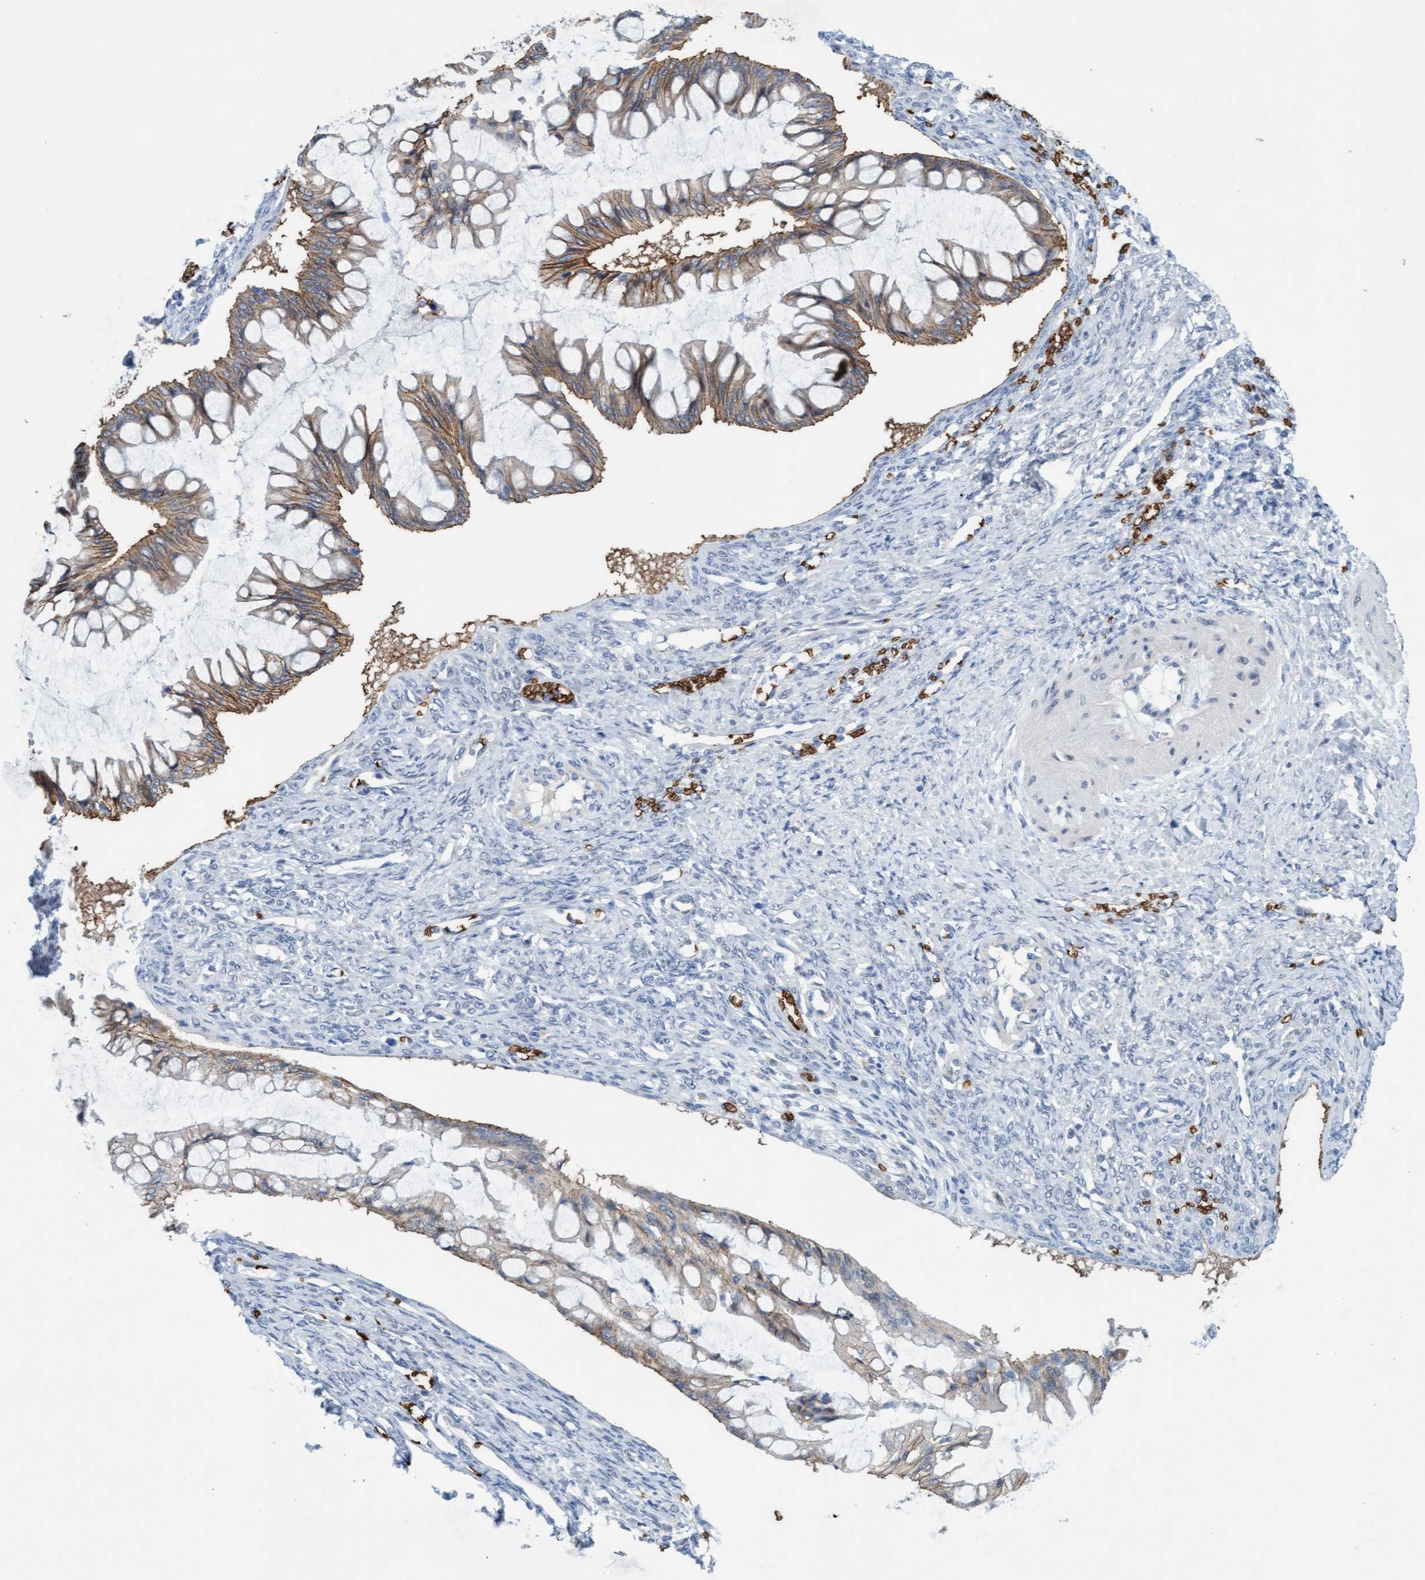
{"staining": {"intensity": "weak", "quantity": ">75%", "location": "cytoplasmic/membranous"}, "tissue": "ovarian cancer", "cell_type": "Tumor cells", "image_type": "cancer", "snomed": [{"axis": "morphology", "description": "Cystadenocarcinoma, mucinous, NOS"}, {"axis": "topography", "description": "Ovary"}], "caption": "Ovarian cancer (mucinous cystadenocarcinoma) tissue reveals weak cytoplasmic/membranous expression in about >75% of tumor cells", "gene": "SPEM2", "patient": {"sex": "female", "age": 73}}